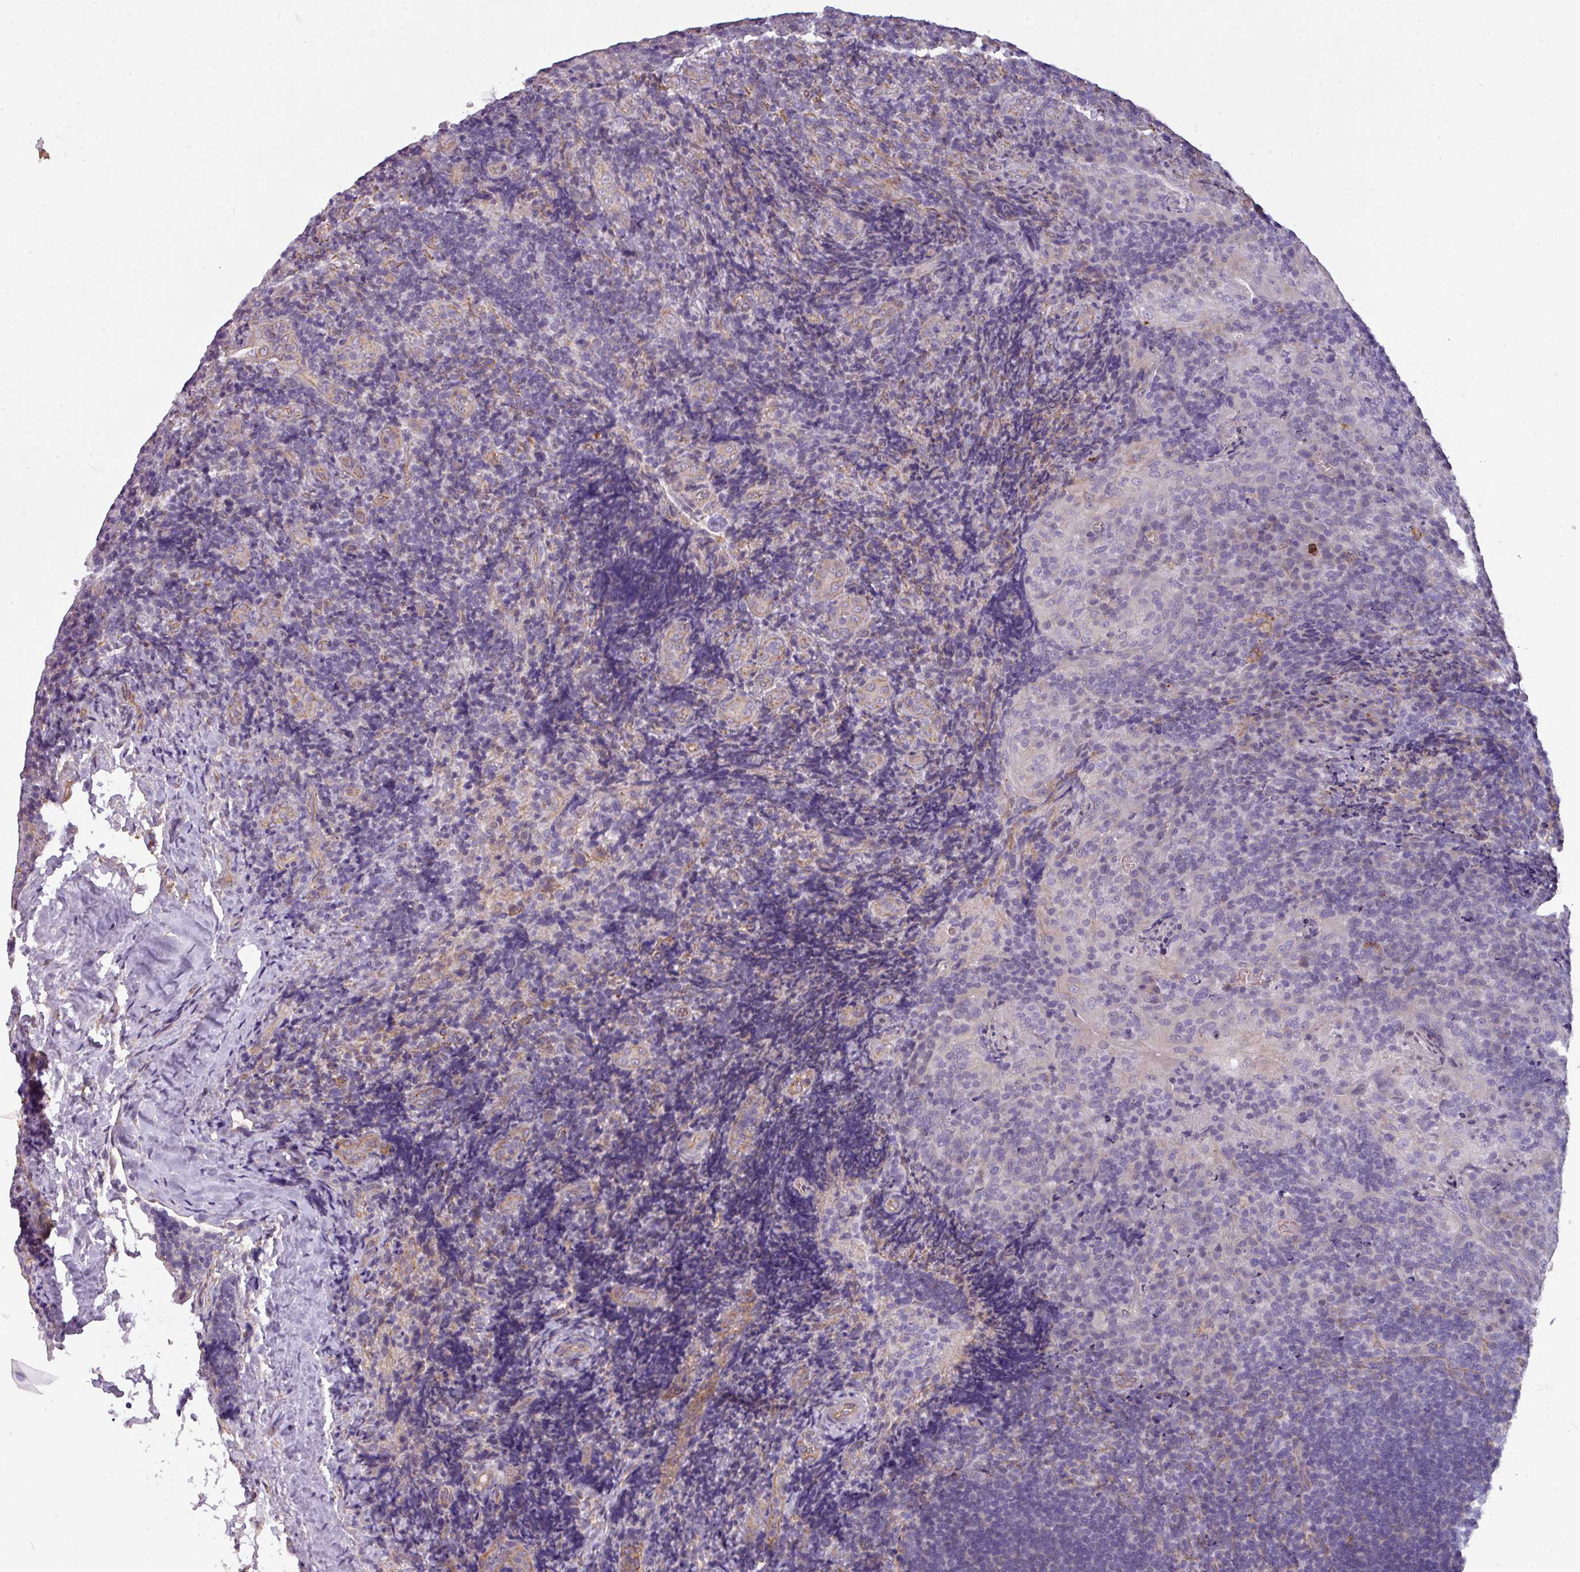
{"staining": {"intensity": "negative", "quantity": "none", "location": "none"}, "tissue": "tonsil", "cell_type": "Germinal center cells", "image_type": "normal", "snomed": [{"axis": "morphology", "description": "Normal tissue, NOS"}, {"axis": "topography", "description": "Tonsil"}], "caption": "This is an IHC histopathology image of unremarkable human tonsil. There is no expression in germinal center cells.", "gene": "BUD23", "patient": {"sex": "male", "age": 17}}